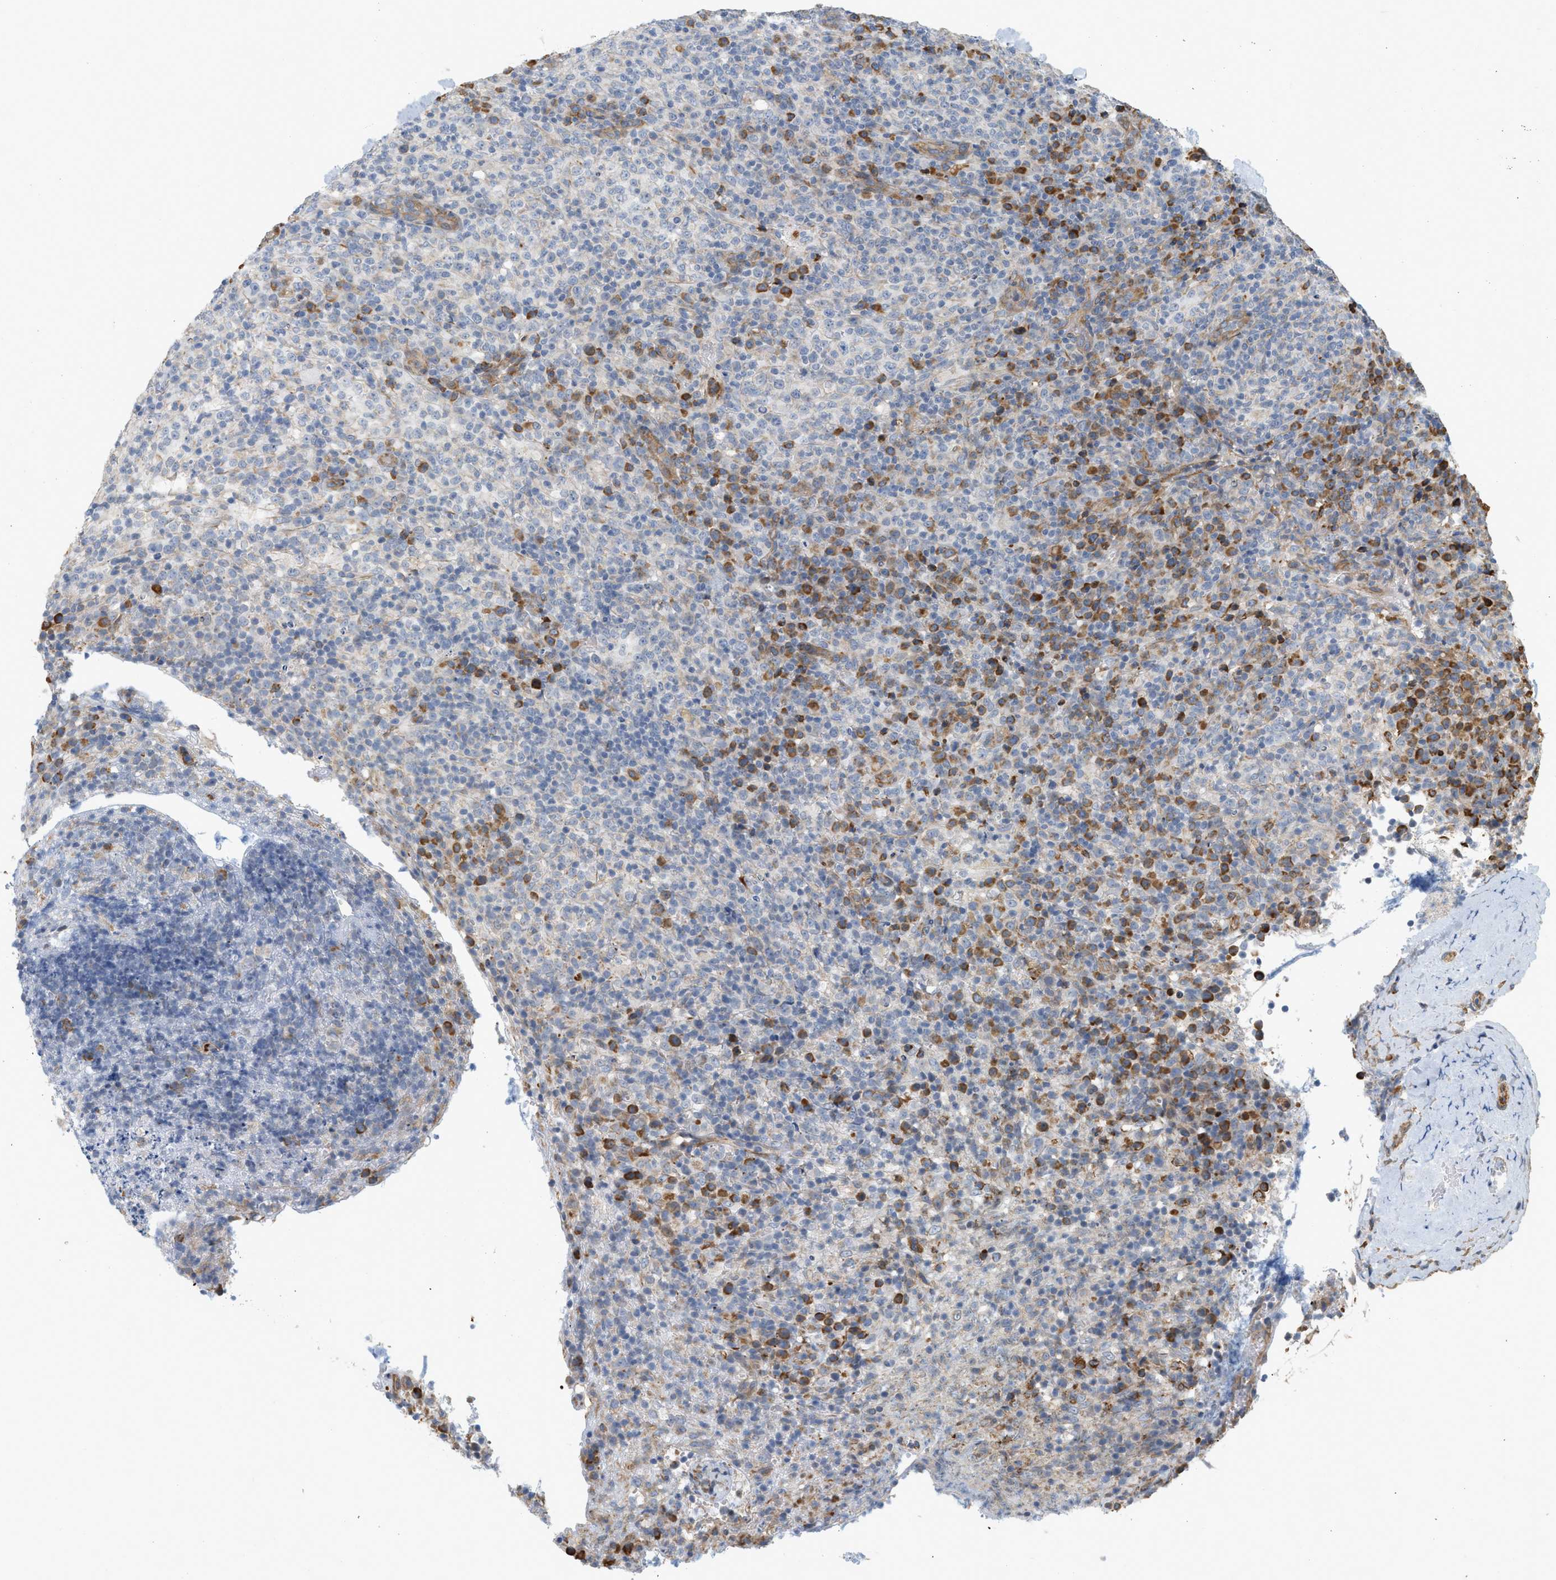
{"staining": {"intensity": "negative", "quantity": "none", "location": "none"}, "tissue": "lymphoma", "cell_type": "Tumor cells", "image_type": "cancer", "snomed": [{"axis": "morphology", "description": "Malignant lymphoma, non-Hodgkin's type, High grade"}, {"axis": "topography", "description": "Lymph node"}], "caption": "Tumor cells show no significant protein staining in malignant lymphoma, non-Hodgkin's type (high-grade).", "gene": "SVOP", "patient": {"sex": "female", "age": 76}}